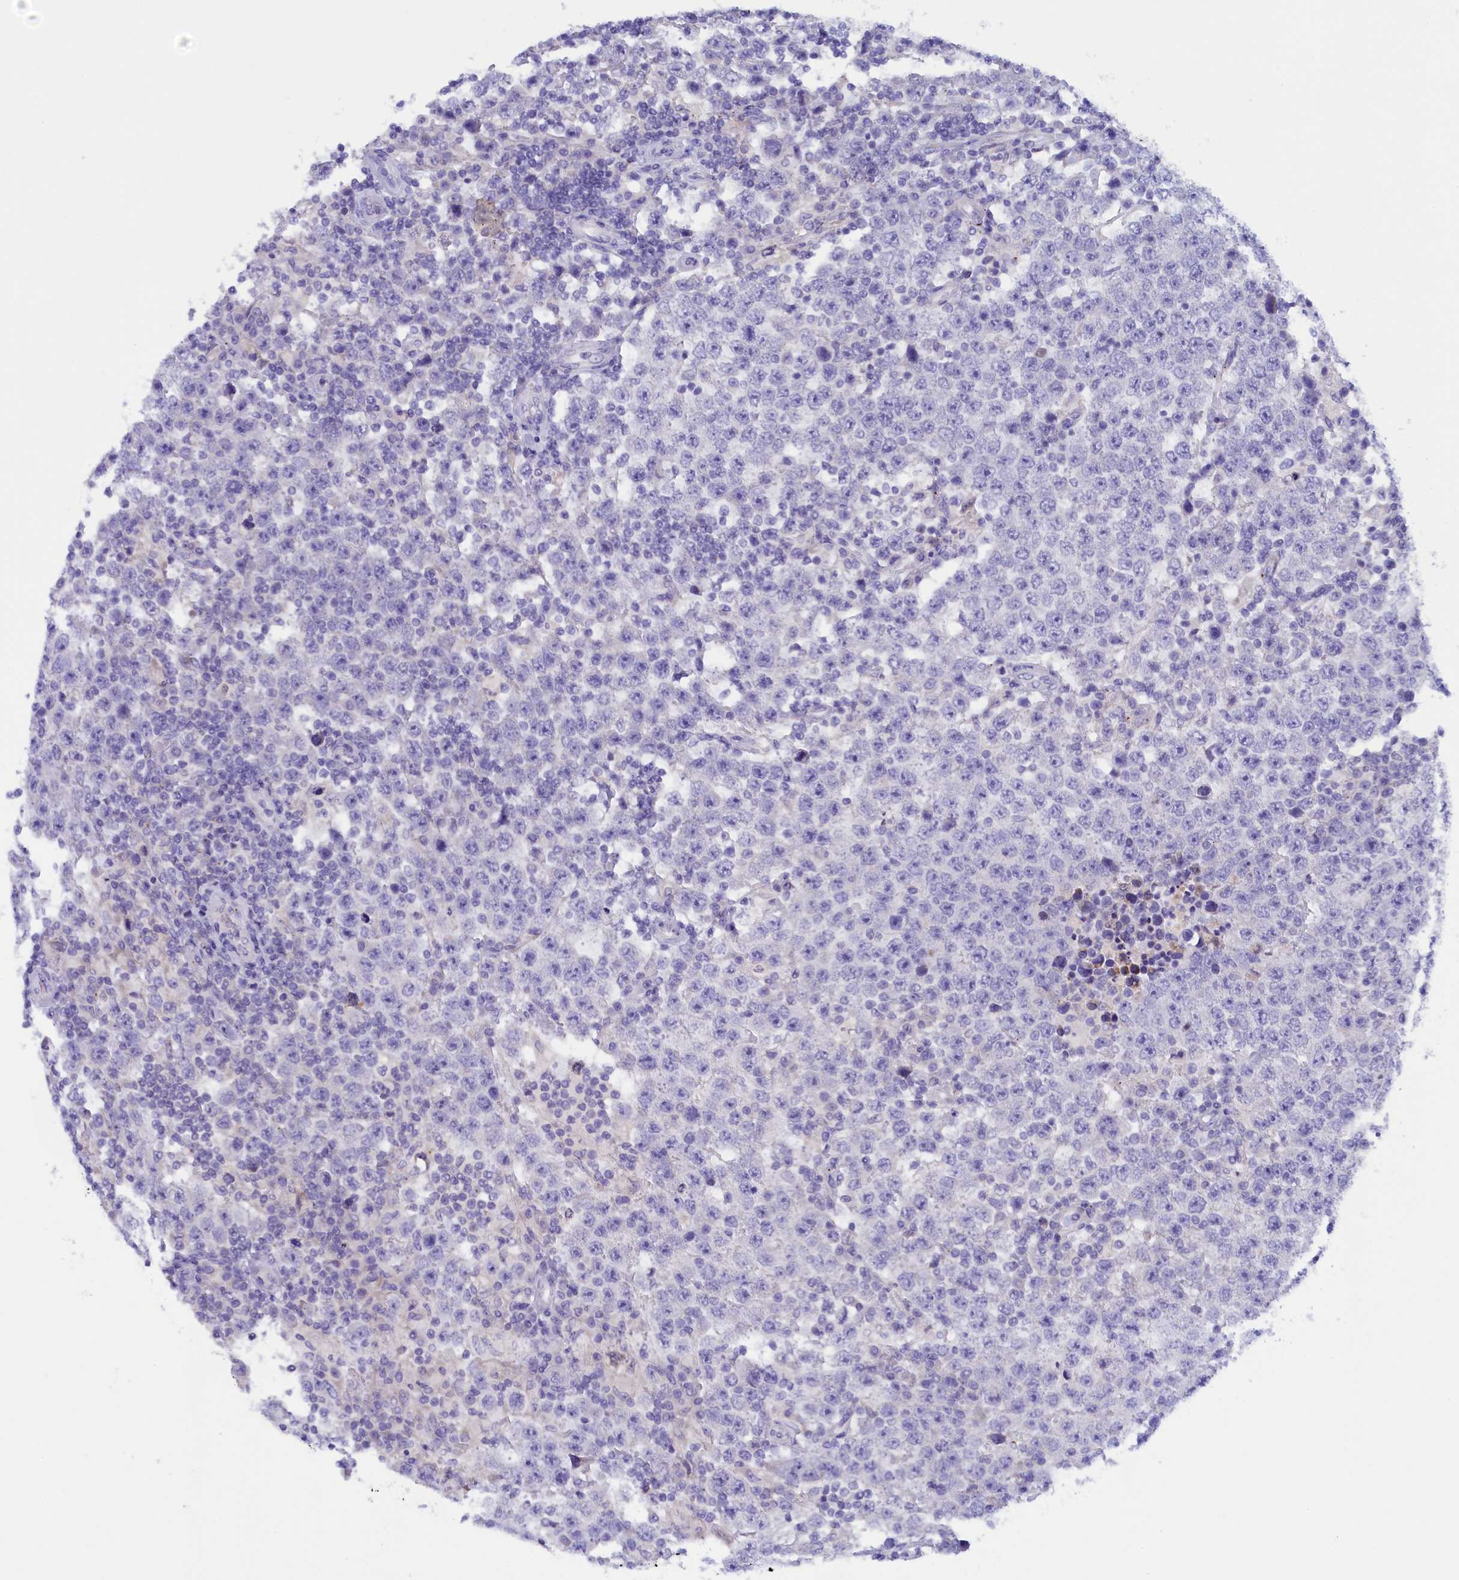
{"staining": {"intensity": "negative", "quantity": "none", "location": "none"}, "tissue": "testis cancer", "cell_type": "Tumor cells", "image_type": "cancer", "snomed": [{"axis": "morphology", "description": "Normal tissue, NOS"}, {"axis": "morphology", "description": "Urothelial carcinoma, High grade"}, {"axis": "morphology", "description": "Seminoma, NOS"}, {"axis": "morphology", "description": "Carcinoma, Embryonal, NOS"}, {"axis": "topography", "description": "Urinary bladder"}, {"axis": "topography", "description": "Testis"}], "caption": "Micrograph shows no protein expression in tumor cells of testis cancer tissue.", "gene": "RTTN", "patient": {"sex": "male", "age": 41}}